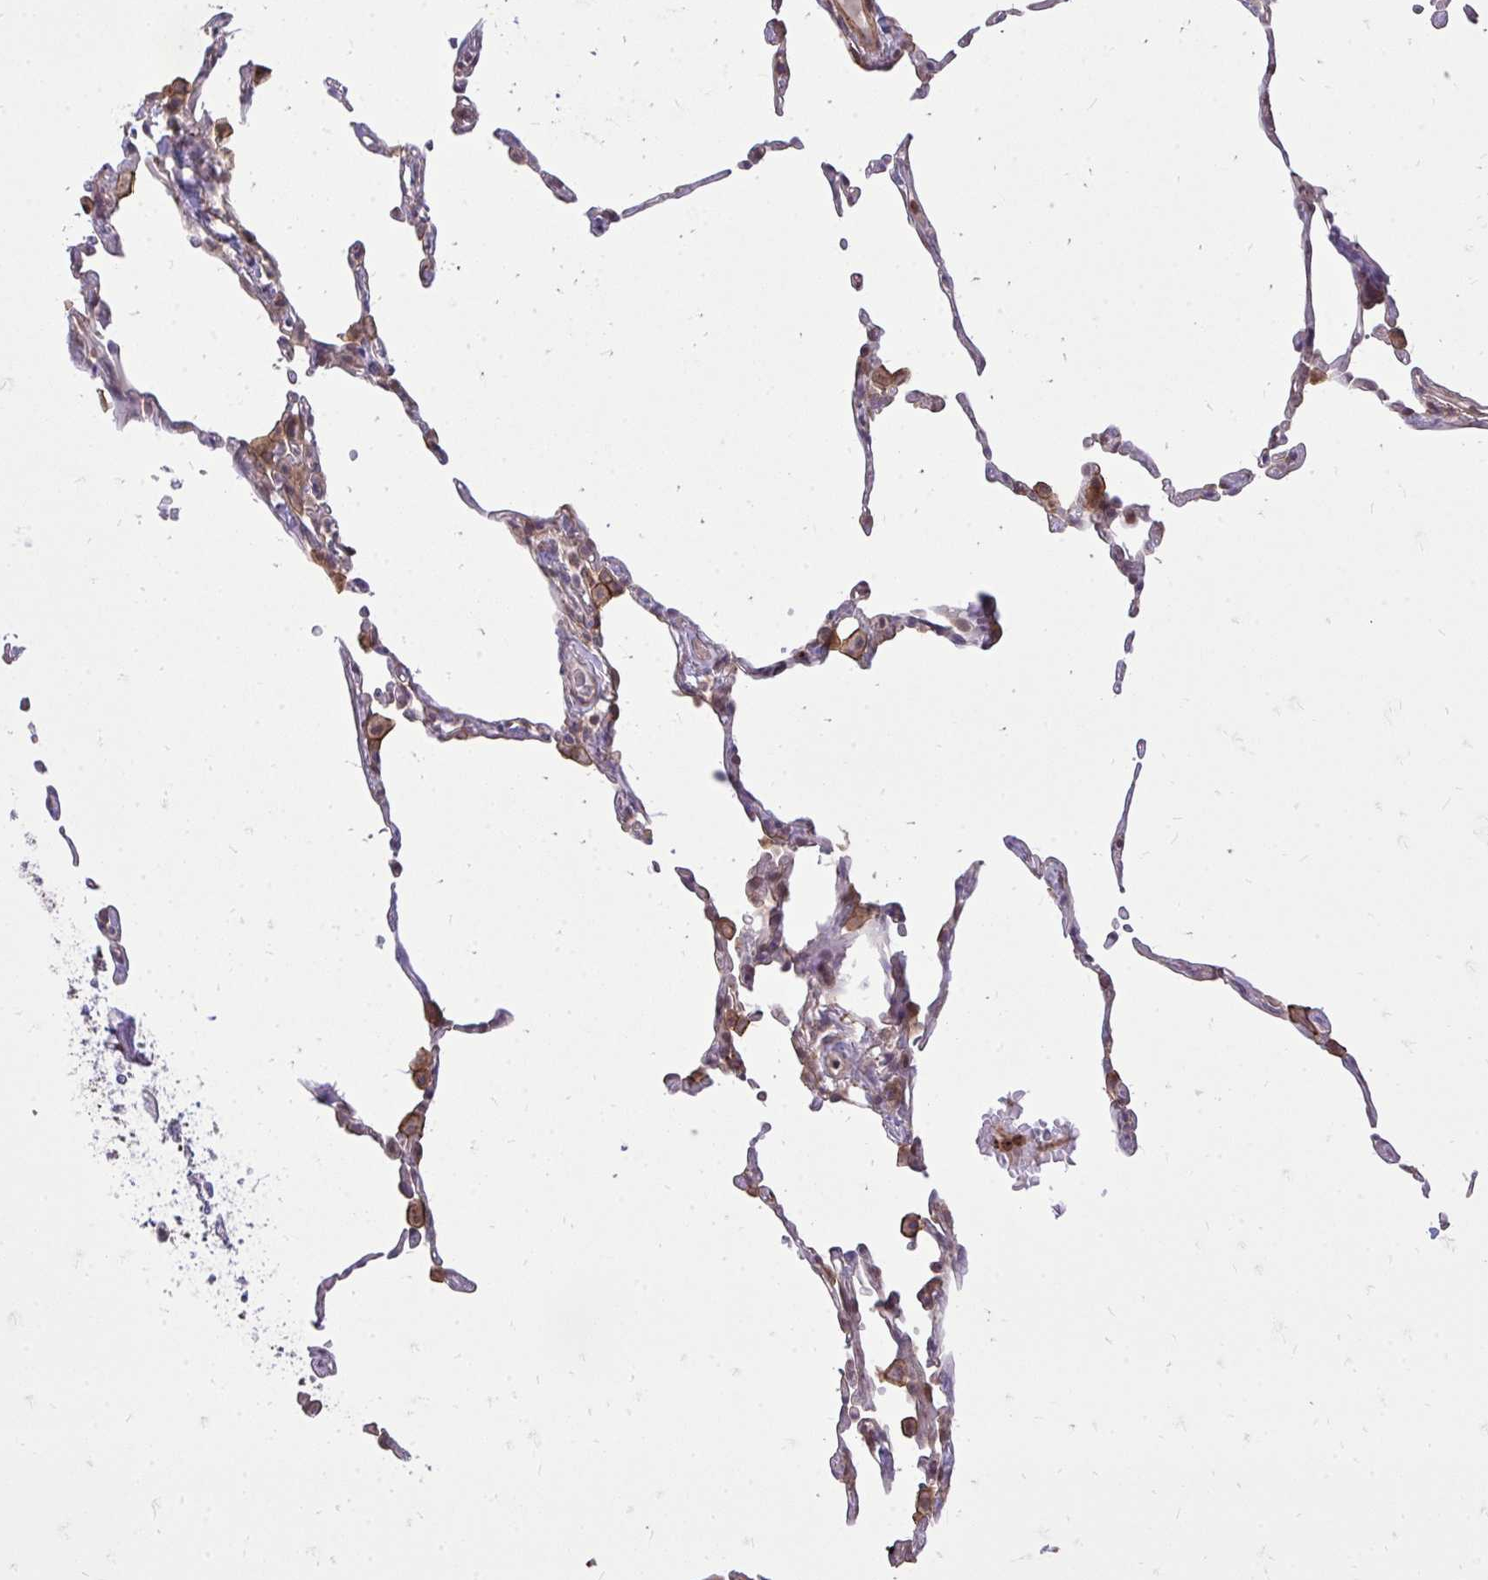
{"staining": {"intensity": "weak", "quantity": "<25%", "location": "cytoplasmic/membranous"}, "tissue": "lung", "cell_type": "Alveolar cells", "image_type": "normal", "snomed": [{"axis": "morphology", "description": "Normal tissue, NOS"}, {"axis": "topography", "description": "Lung"}], "caption": "Human lung stained for a protein using immunohistochemistry shows no positivity in alveolar cells.", "gene": "SLC7A5", "patient": {"sex": "female", "age": 57}}